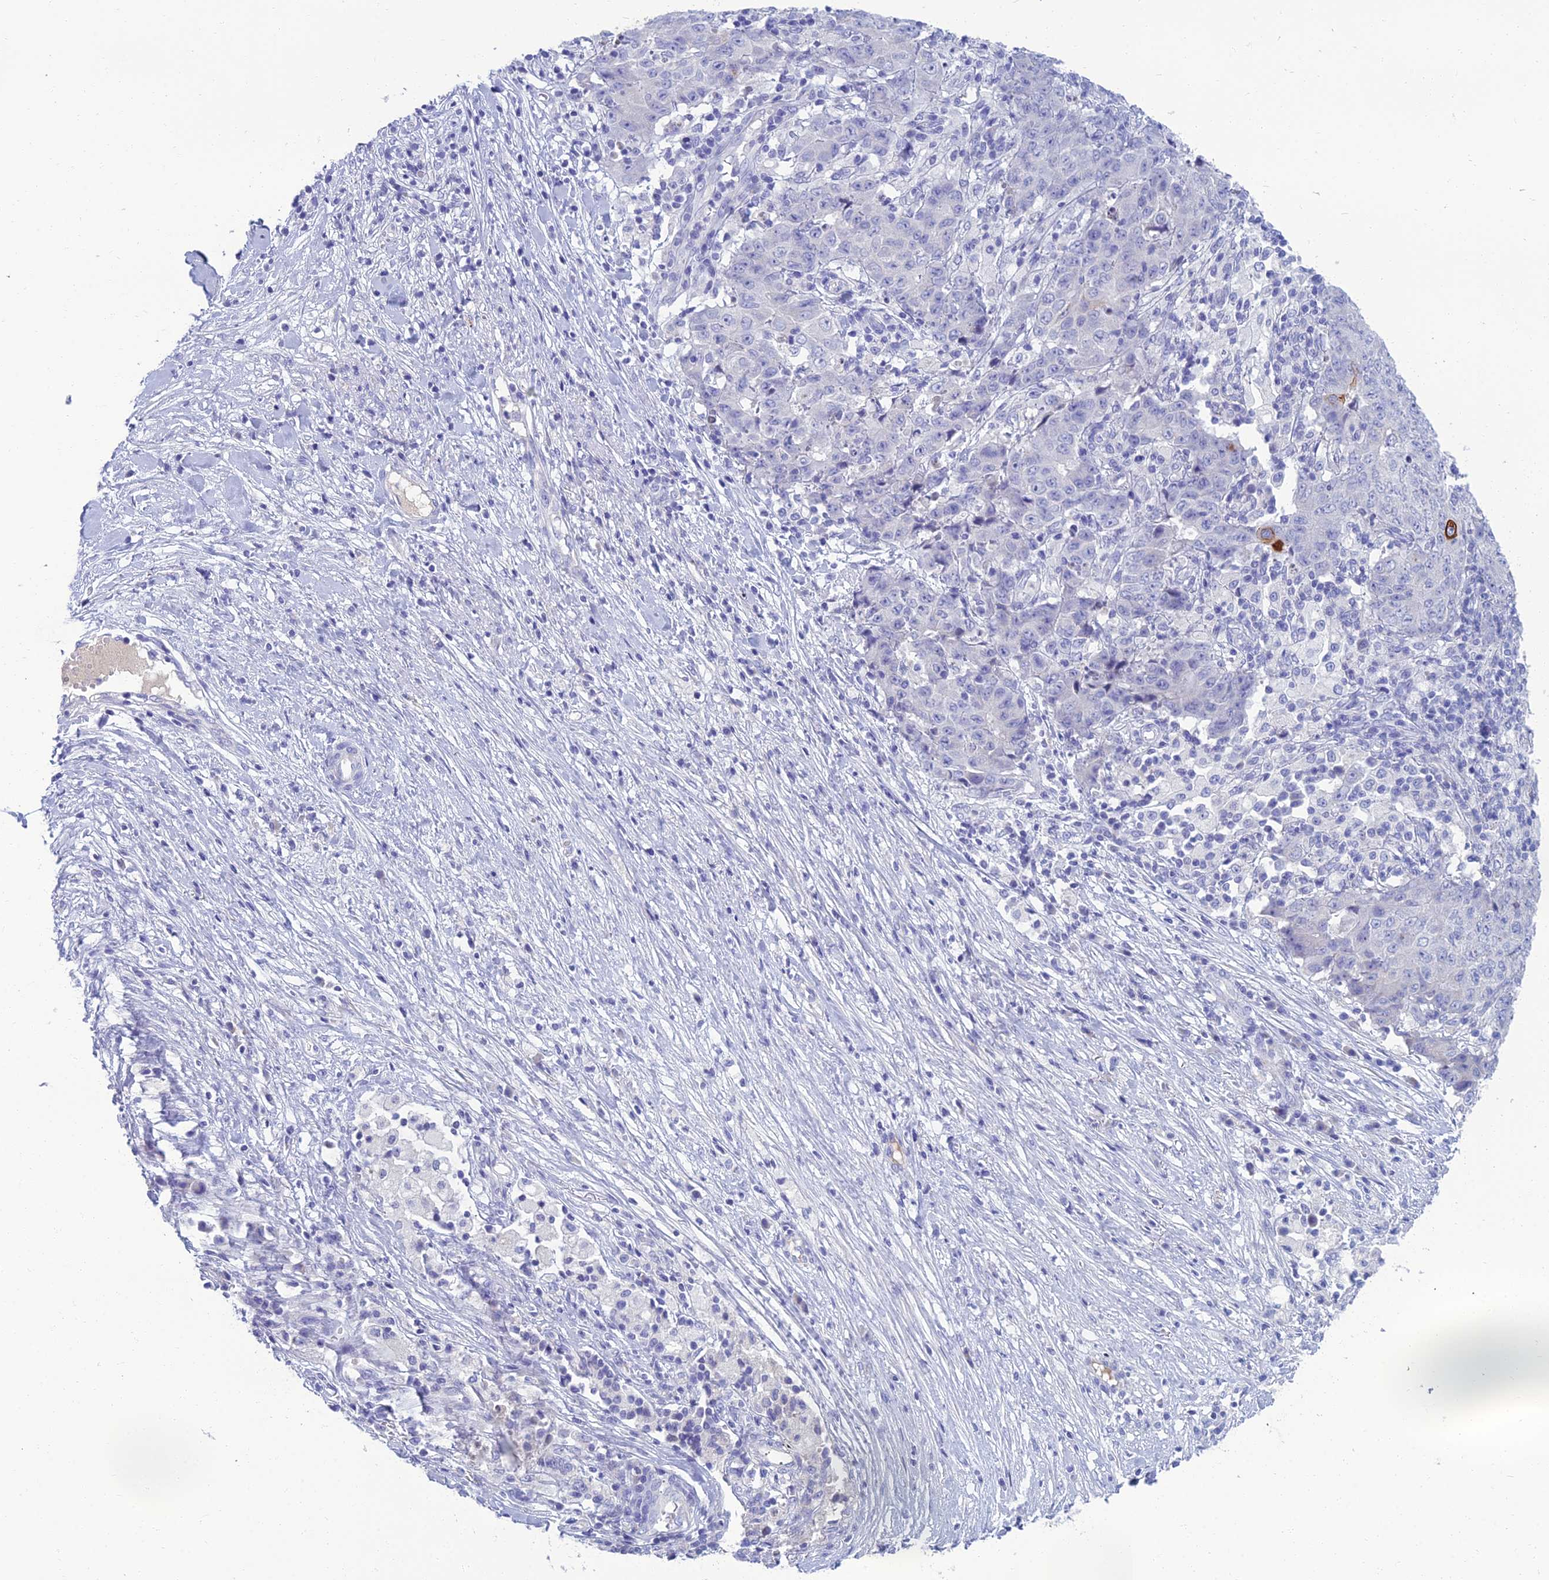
{"staining": {"intensity": "strong", "quantity": "<25%", "location": "cytoplasmic/membranous"}, "tissue": "ovarian cancer", "cell_type": "Tumor cells", "image_type": "cancer", "snomed": [{"axis": "morphology", "description": "Carcinoma, endometroid"}, {"axis": "topography", "description": "Ovary"}], "caption": "Immunohistochemistry staining of ovarian endometroid carcinoma, which displays medium levels of strong cytoplasmic/membranous positivity in about <25% of tumor cells indicating strong cytoplasmic/membranous protein expression. The staining was performed using DAB (3,3'-diaminobenzidine) (brown) for protein detection and nuclei were counterstained in hematoxylin (blue).", "gene": "SPTLC3", "patient": {"sex": "female", "age": 42}}